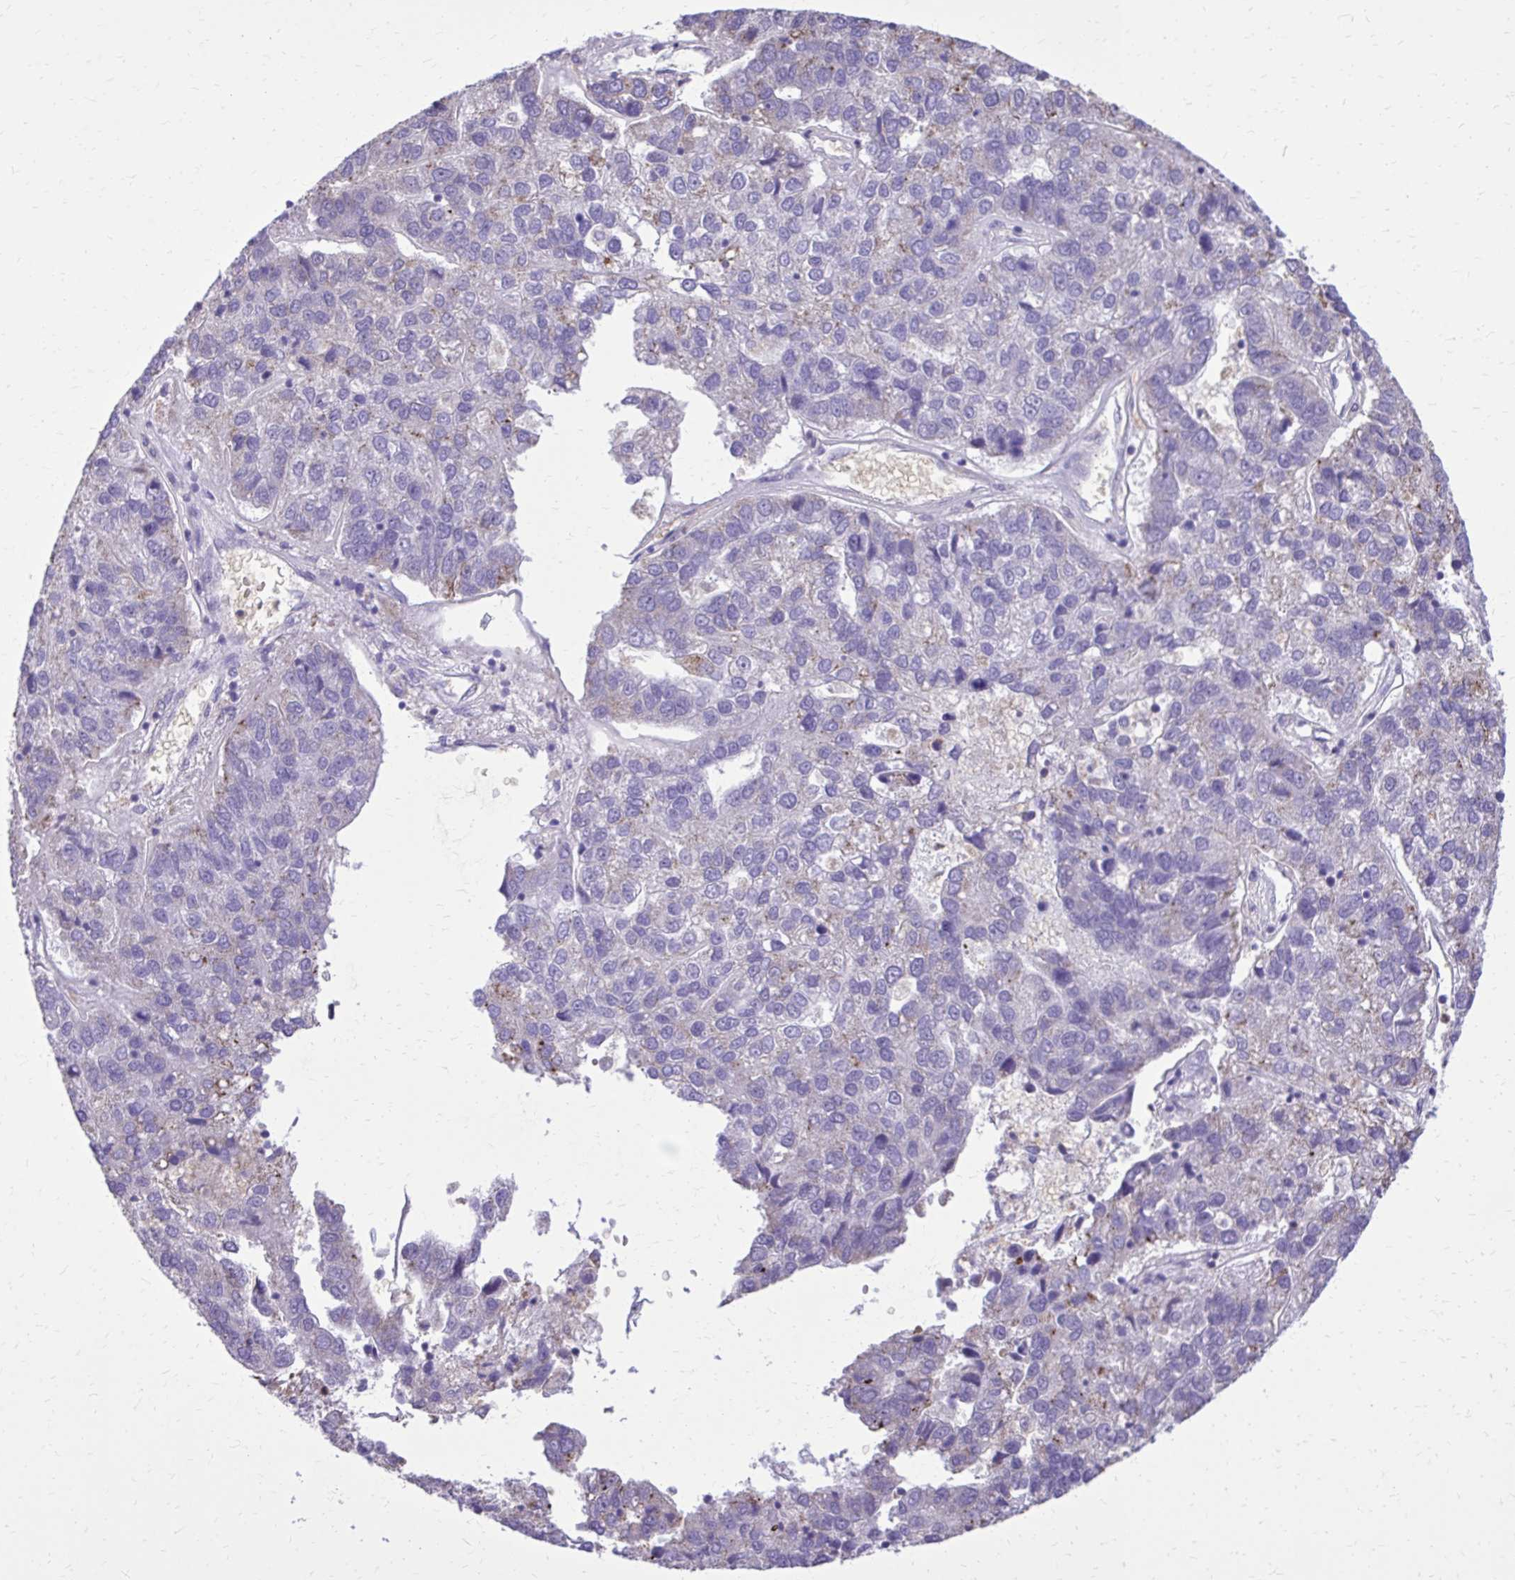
{"staining": {"intensity": "weak", "quantity": "<25%", "location": "cytoplasmic/membranous"}, "tissue": "pancreatic cancer", "cell_type": "Tumor cells", "image_type": "cancer", "snomed": [{"axis": "morphology", "description": "Adenocarcinoma, NOS"}, {"axis": "topography", "description": "Pancreas"}], "caption": "IHC image of neoplastic tissue: human pancreatic cancer (adenocarcinoma) stained with DAB (3,3'-diaminobenzidine) exhibits no significant protein staining in tumor cells. The staining was performed using DAB to visualize the protein expression in brown, while the nuclei were stained in blue with hematoxylin (Magnification: 20x).", "gene": "CAT", "patient": {"sex": "female", "age": 61}}